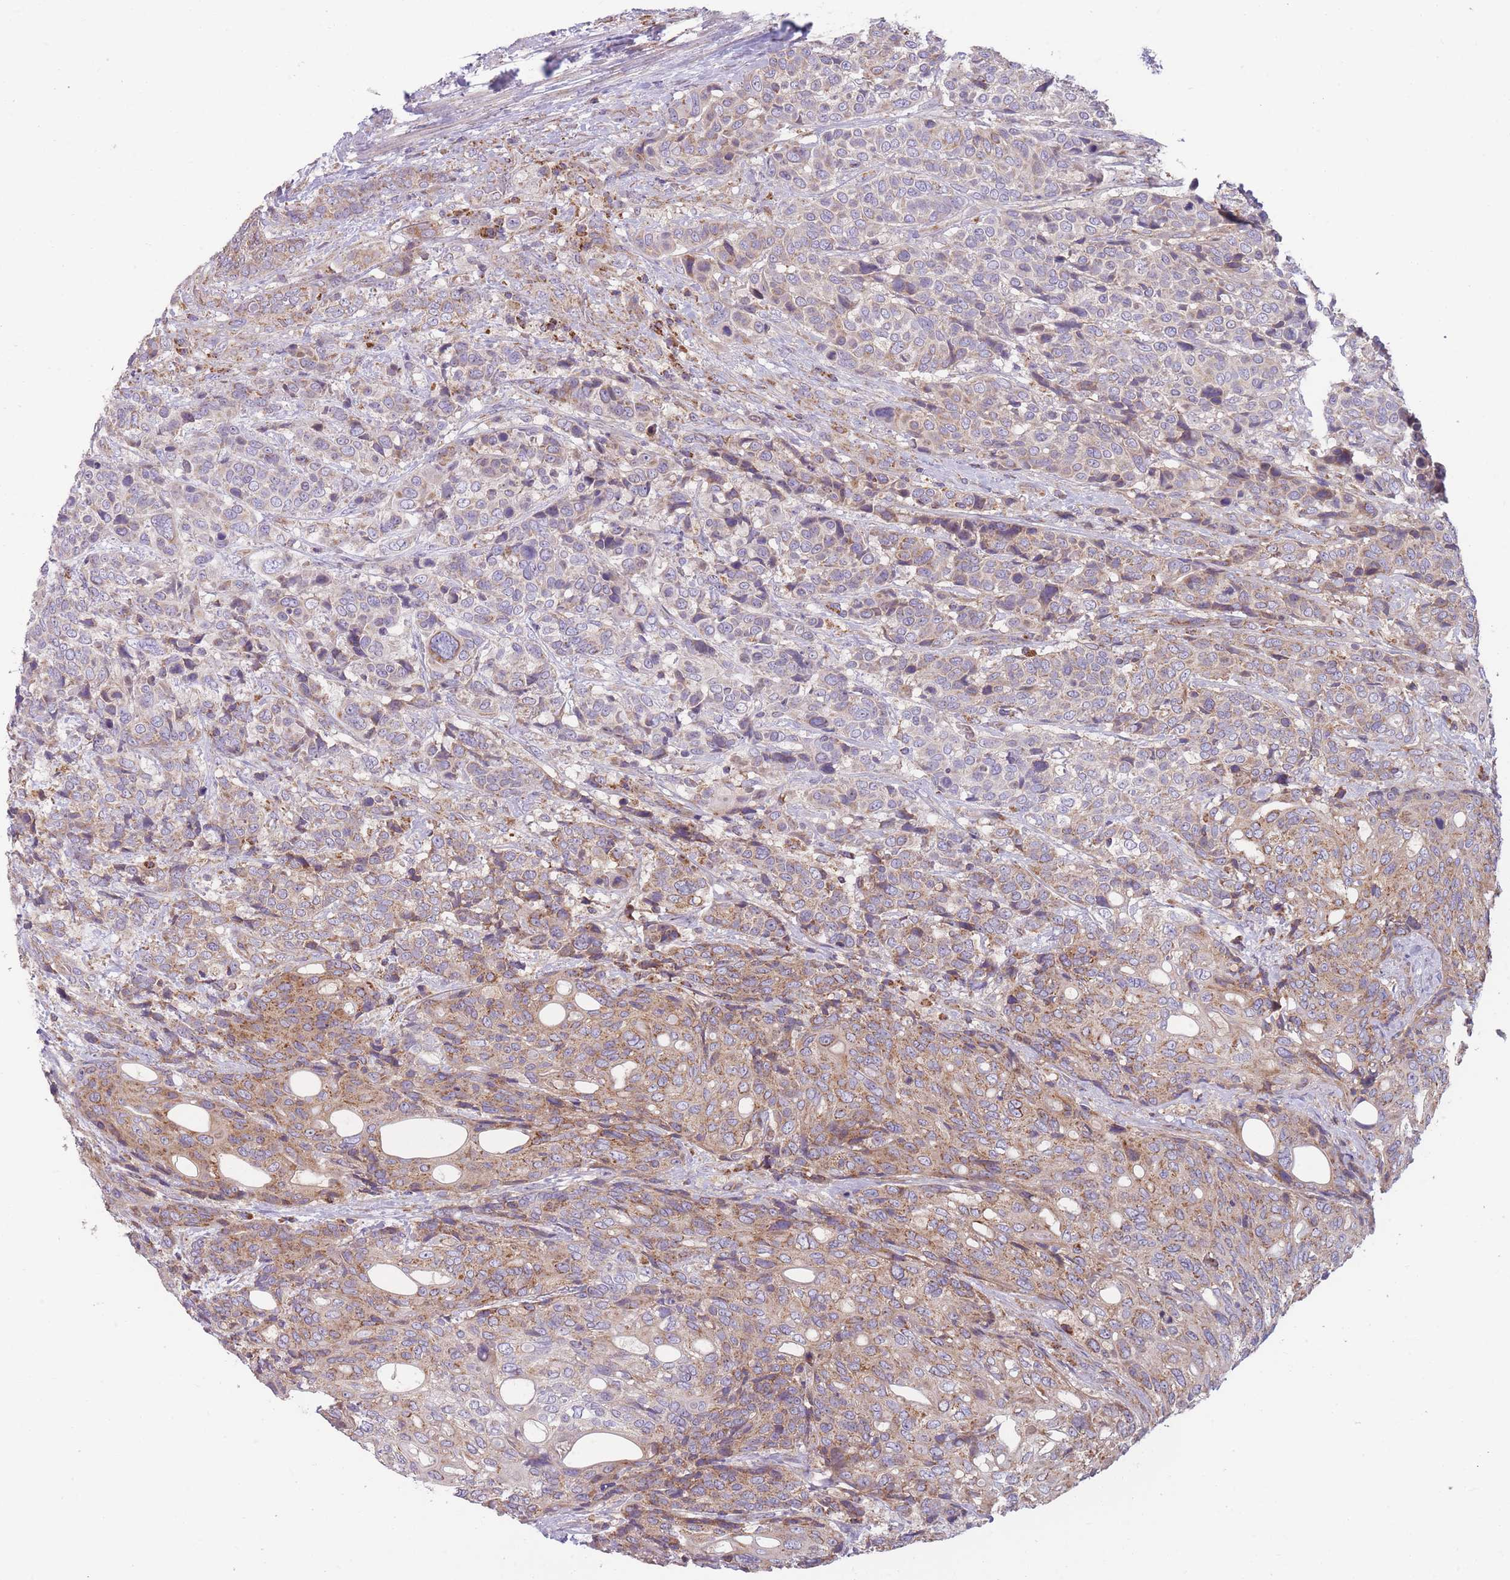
{"staining": {"intensity": "moderate", "quantity": "25%-75%", "location": "cytoplasmic/membranous"}, "tissue": "urothelial cancer", "cell_type": "Tumor cells", "image_type": "cancer", "snomed": [{"axis": "morphology", "description": "Urothelial carcinoma, High grade"}, {"axis": "topography", "description": "Urinary bladder"}], "caption": "Urothelial cancer was stained to show a protein in brown. There is medium levels of moderate cytoplasmic/membranous positivity in about 25%-75% of tumor cells. Ihc stains the protein in brown and the nuclei are stained blue.", "gene": "NDUFA9", "patient": {"sex": "female", "age": 70}}